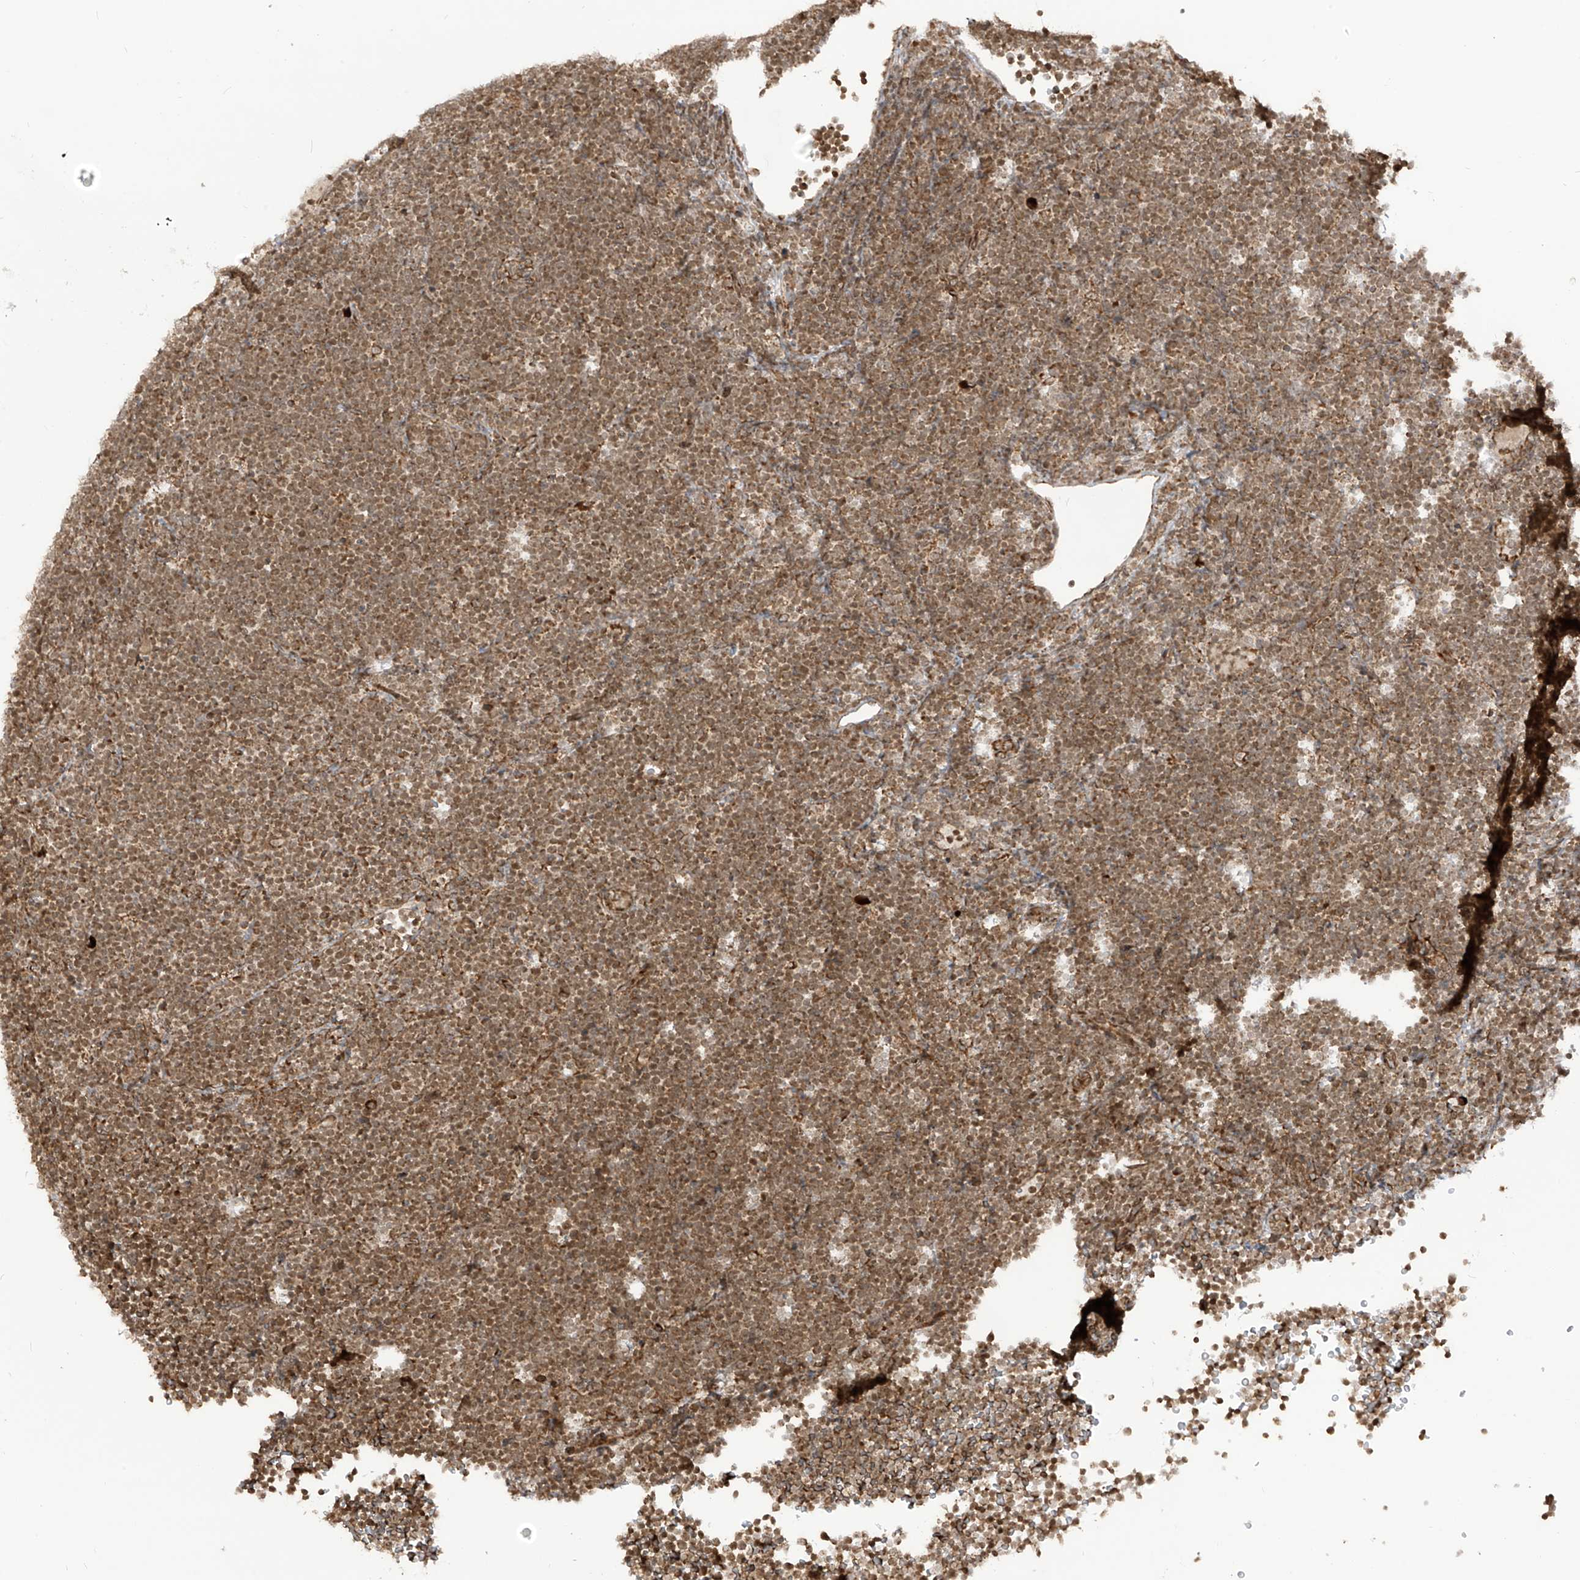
{"staining": {"intensity": "moderate", "quantity": ">75%", "location": "cytoplasmic/membranous"}, "tissue": "lymphoma", "cell_type": "Tumor cells", "image_type": "cancer", "snomed": [{"axis": "morphology", "description": "Malignant lymphoma, non-Hodgkin's type, High grade"}, {"axis": "topography", "description": "Lymph node"}], "caption": "Immunohistochemical staining of human high-grade malignant lymphoma, non-Hodgkin's type shows moderate cytoplasmic/membranous protein staining in approximately >75% of tumor cells.", "gene": "TRIM67", "patient": {"sex": "male", "age": 13}}